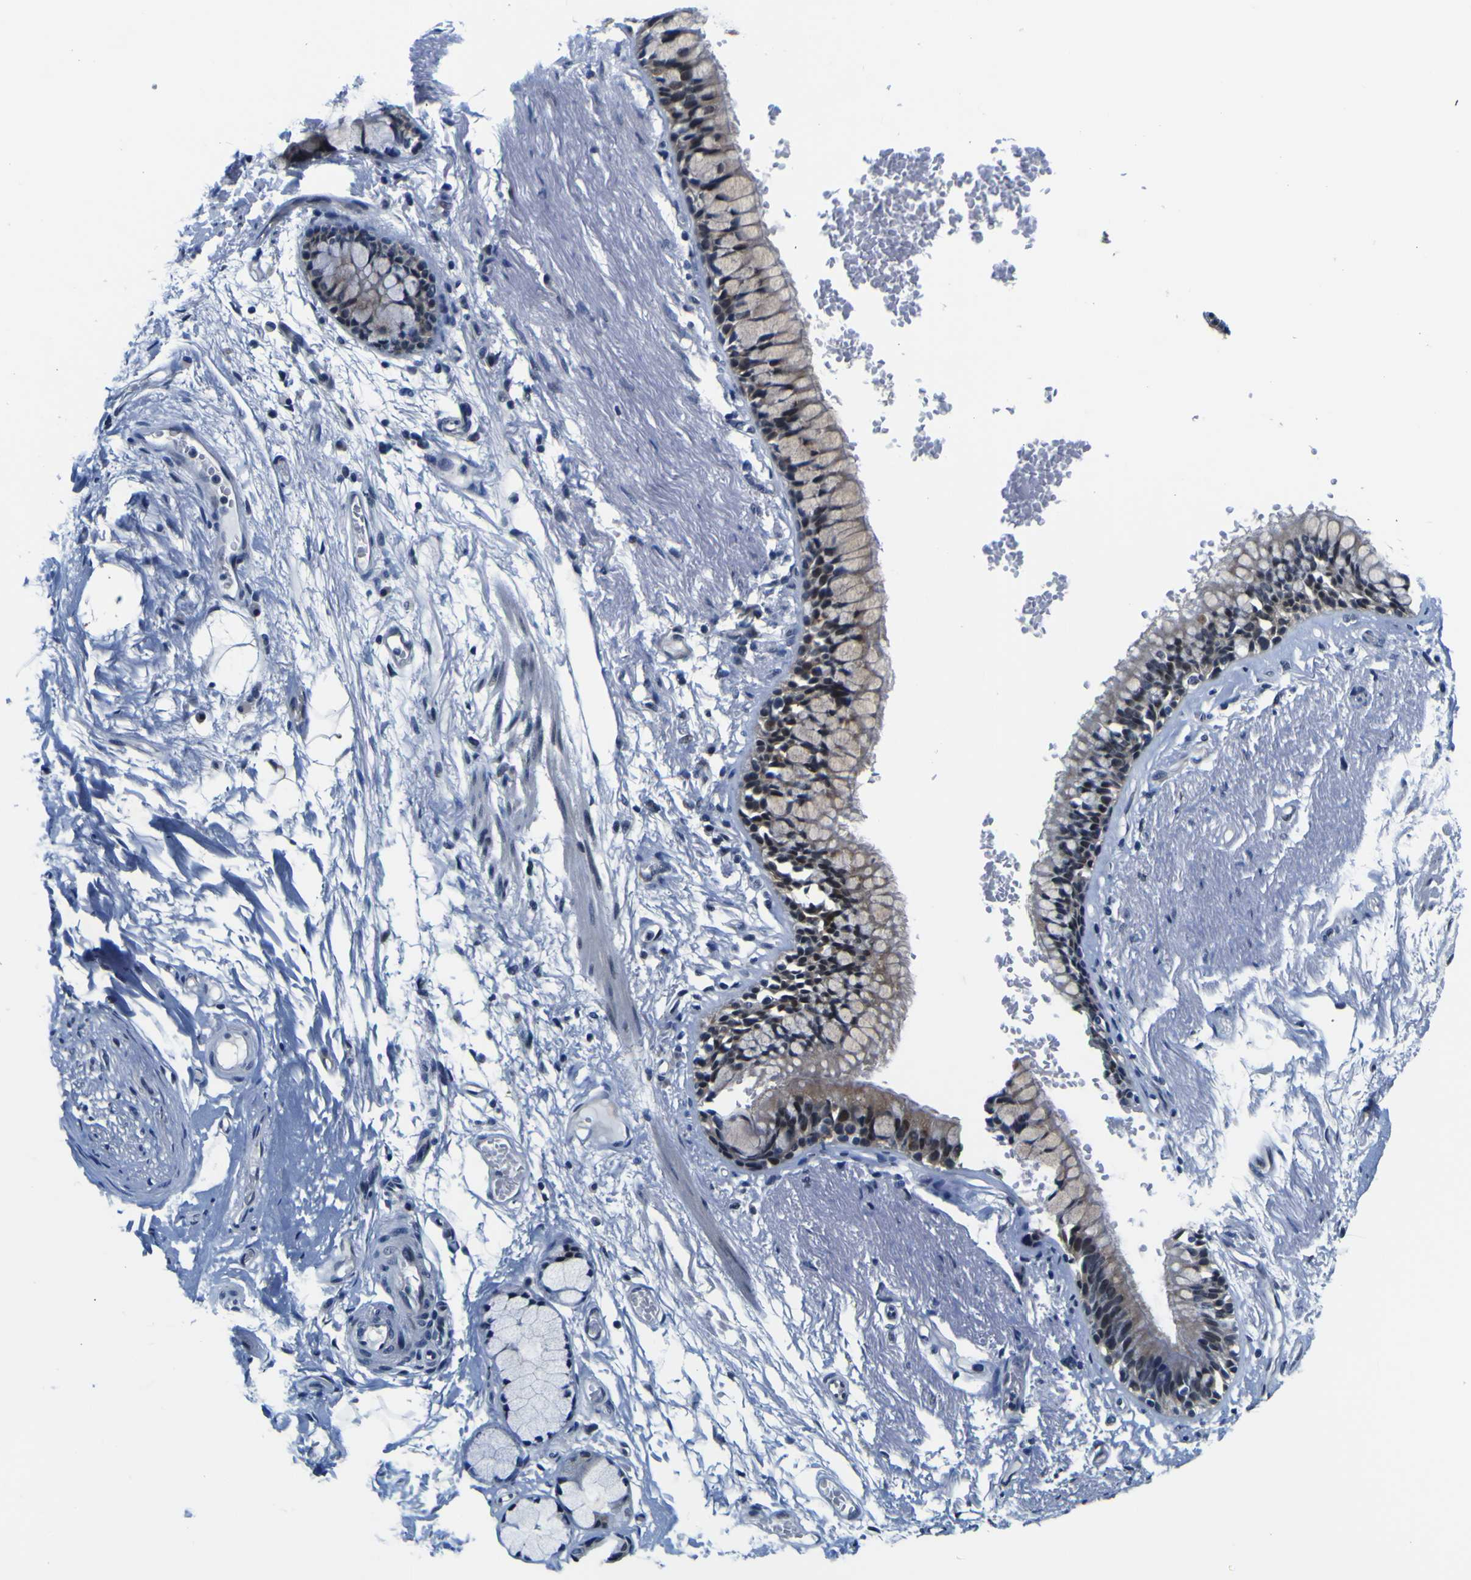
{"staining": {"intensity": "negative", "quantity": "none", "location": "none"}, "tissue": "adipose tissue", "cell_type": "Adipocytes", "image_type": "normal", "snomed": [{"axis": "morphology", "description": "Normal tissue, NOS"}, {"axis": "topography", "description": "Cartilage tissue"}, {"axis": "topography", "description": "Bronchus"}], "caption": "Adipose tissue stained for a protein using immunohistochemistry (IHC) demonstrates no positivity adipocytes.", "gene": "CUL4B", "patient": {"sex": "female", "age": 73}}